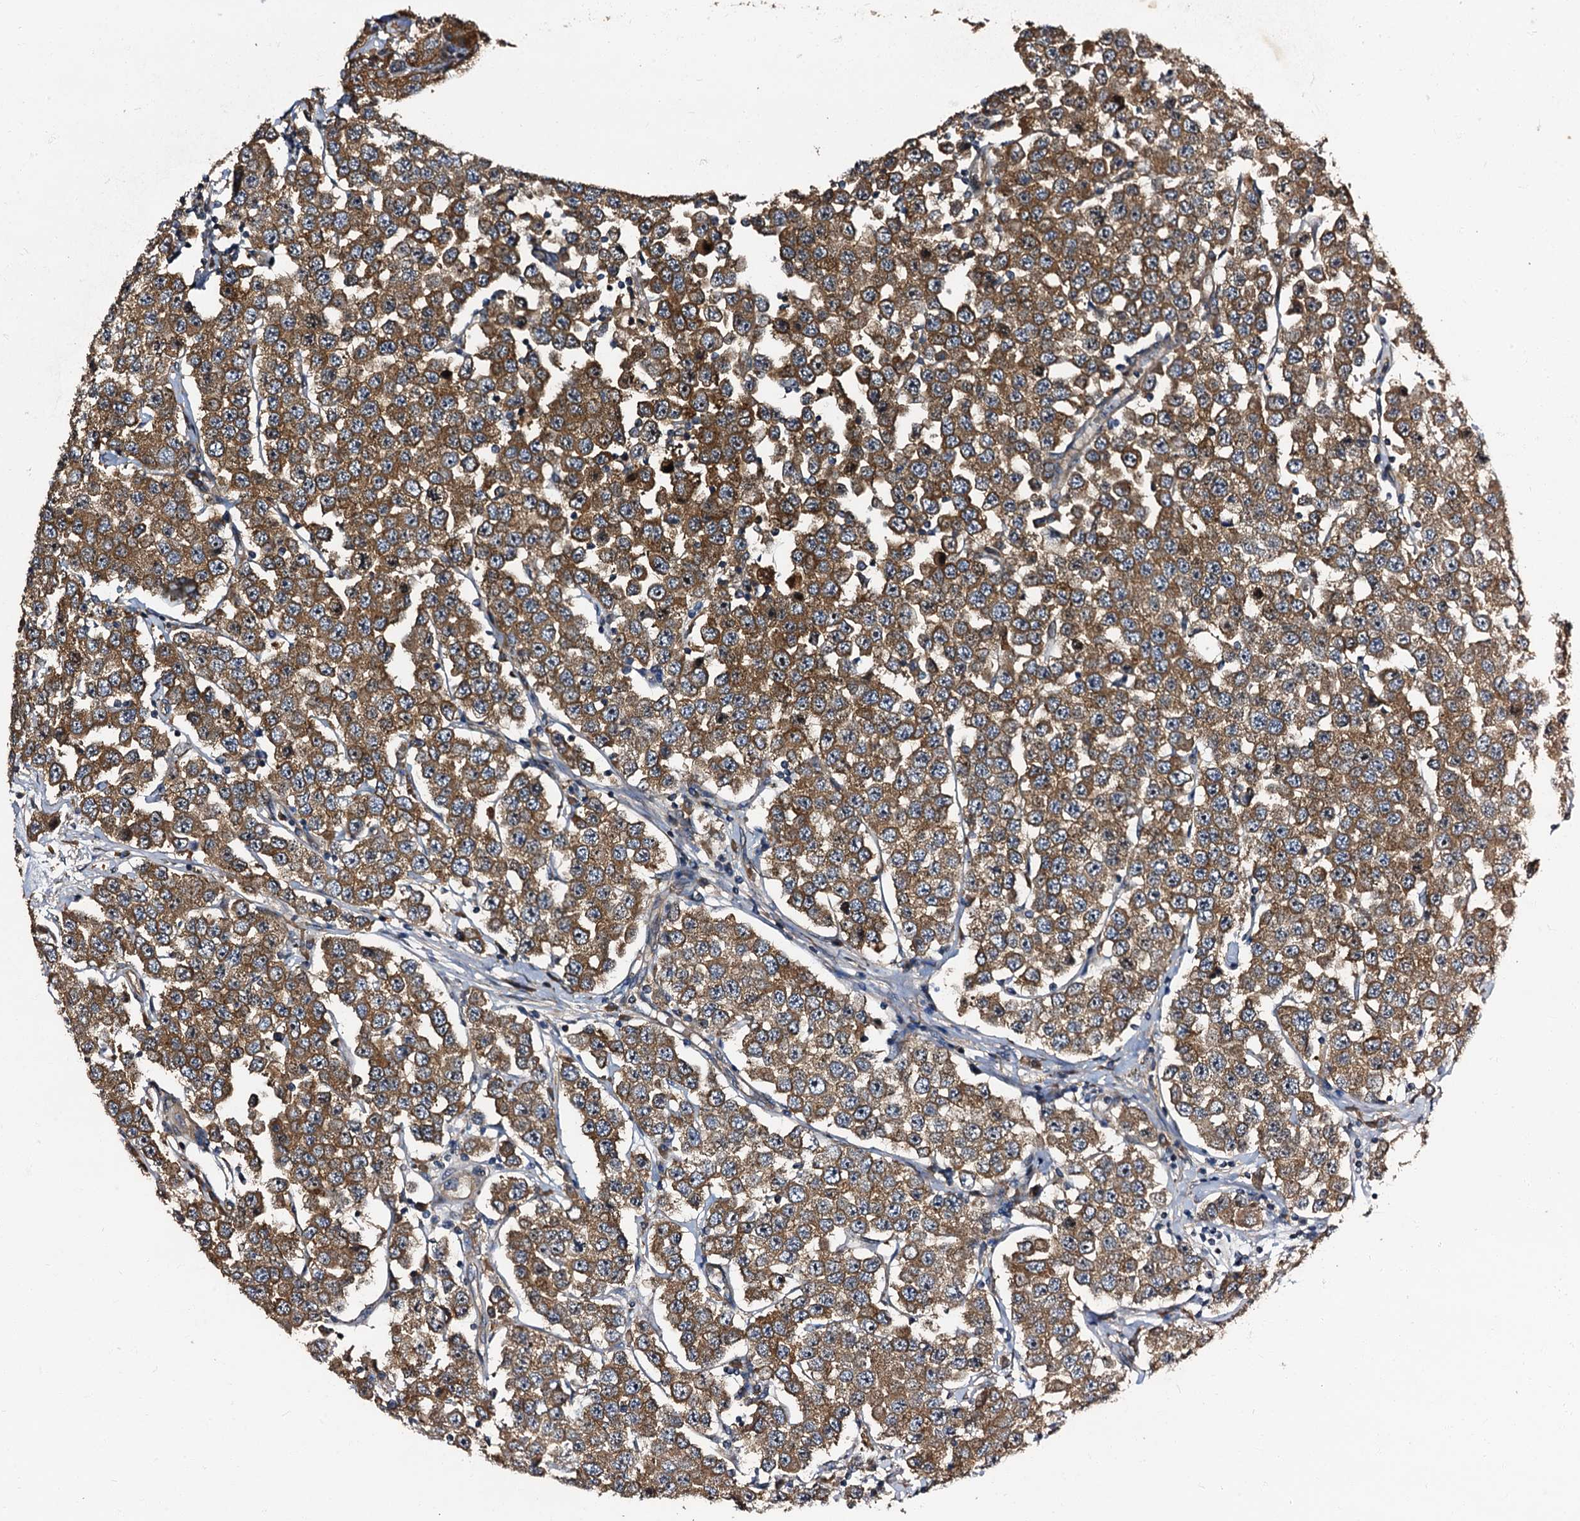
{"staining": {"intensity": "moderate", "quantity": ">75%", "location": "cytoplasmic/membranous"}, "tissue": "testis cancer", "cell_type": "Tumor cells", "image_type": "cancer", "snomed": [{"axis": "morphology", "description": "Seminoma, NOS"}, {"axis": "topography", "description": "Testis"}], "caption": "A high-resolution image shows immunohistochemistry staining of testis cancer (seminoma), which demonstrates moderate cytoplasmic/membranous positivity in approximately >75% of tumor cells. (Brightfield microscopy of DAB IHC at high magnification).", "gene": "PEX5", "patient": {"sex": "male", "age": 28}}